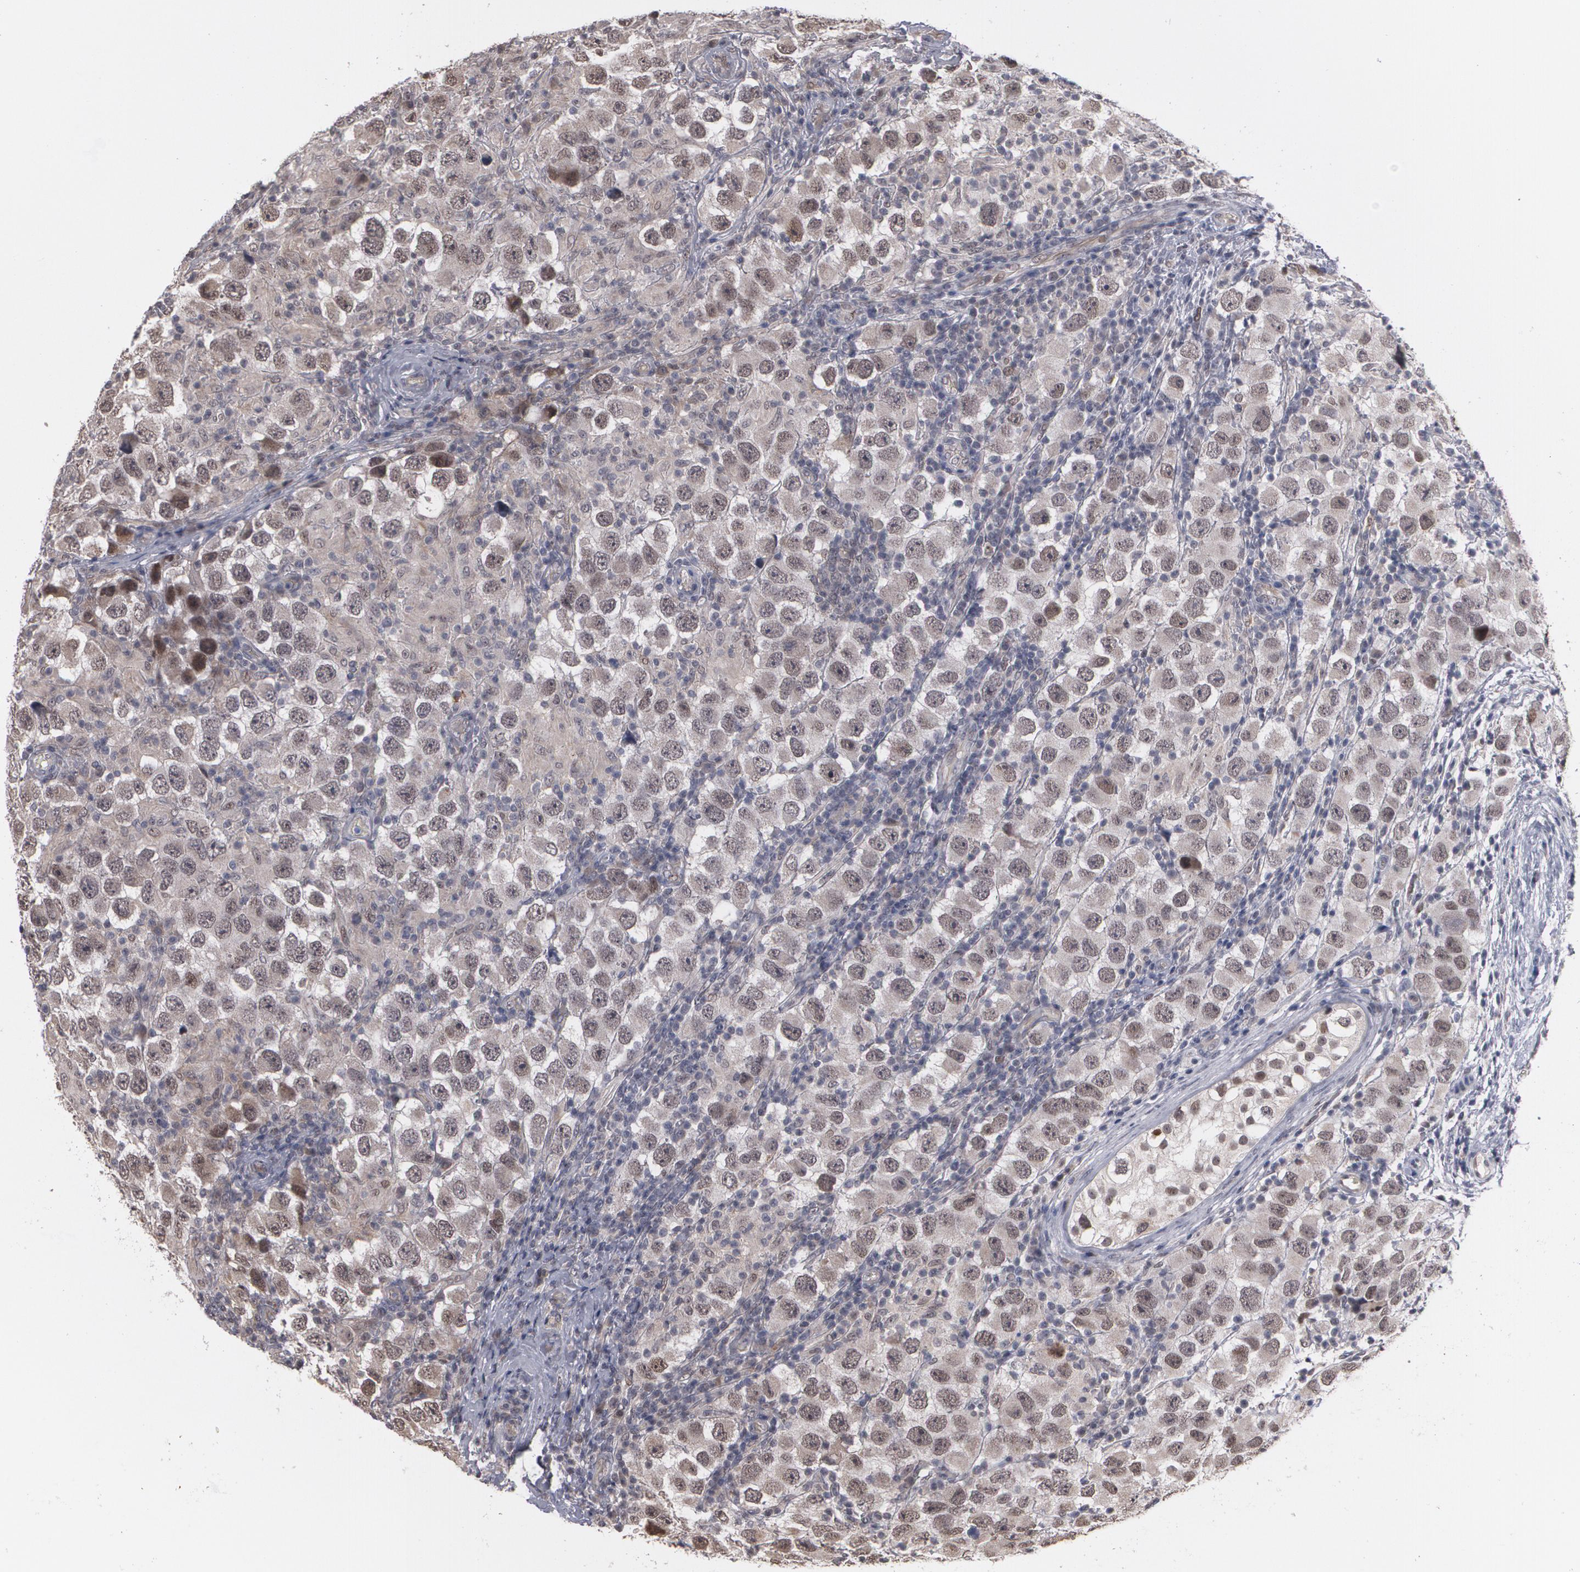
{"staining": {"intensity": "weak", "quantity": ">75%", "location": "cytoplasmic/membranous,nuclear"}, "tissue": "testis cancer", "cell_type": "Tumor cells", "image_type": "cancer", "snomed": [{"axis": "morphology", "description": "Carcinoma, Embryonal, NOS"}, {"axis": "topography", "description": "Testis"}], "caption": "Immunohistochemical staining of human embryonal carcinoma (testis) exhibits low levels of weak cytoplasmic/membranous and nuclear protein positivity in about >75% of tumor cells.", "gene": "ZNF75A", "patient": {"sex": "male", "age": 21}}